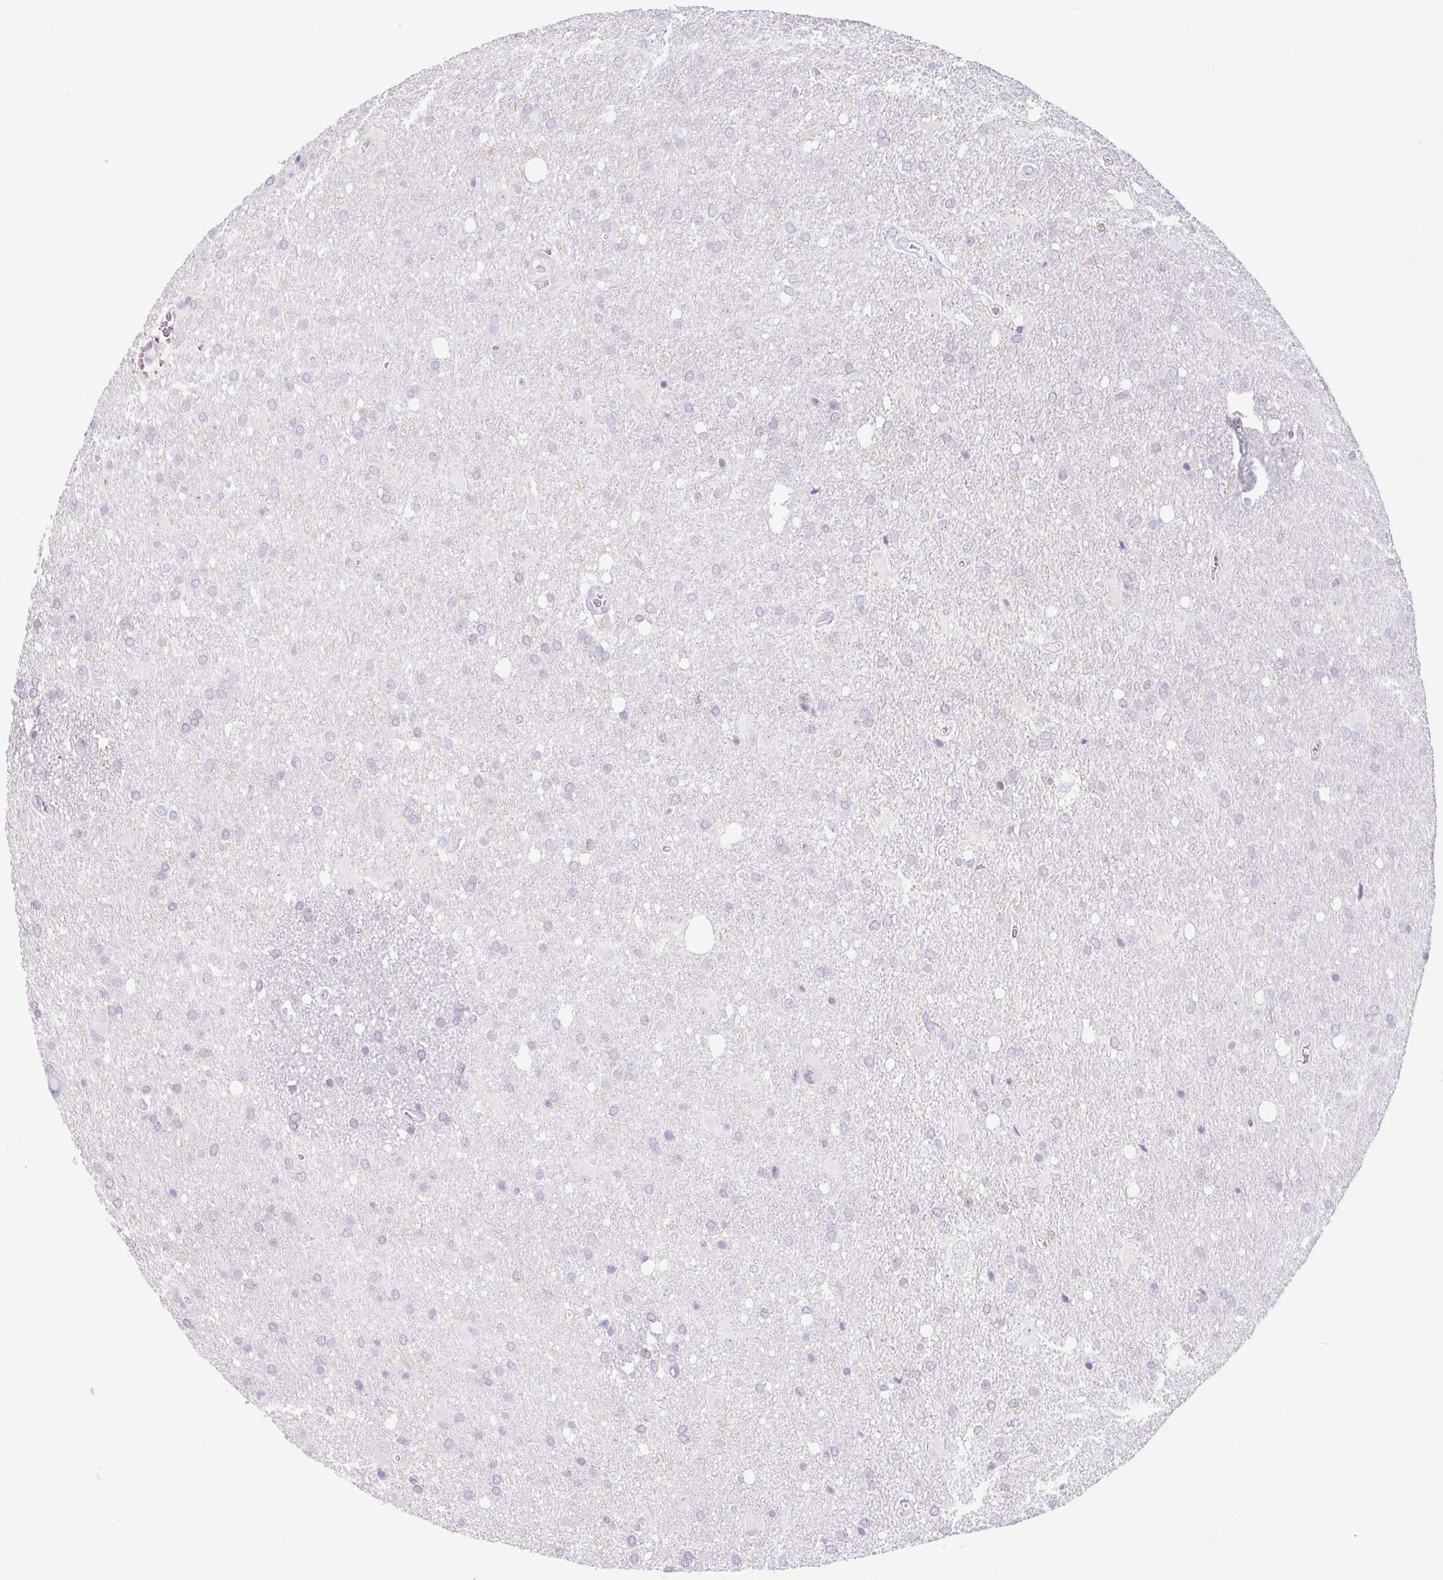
{"staining": {"intensity": "negative", "quantity": "none", "location": "none"}, "tissue": "glioma", "cell_type": "Tumor cells", "image_type": "cancer", "snomed": [{"axis": "morphology", "description": "Glioma, malignant, Low grade"}, {"axis": "topography", "description": "Brain"}], "caption": "The IHC micrograph has no significant expression in tumor cells of malignant glioma (low-grade) tissue.", "gene": "HDGFL1", "patient": {"sex": "male", "age": 66}}